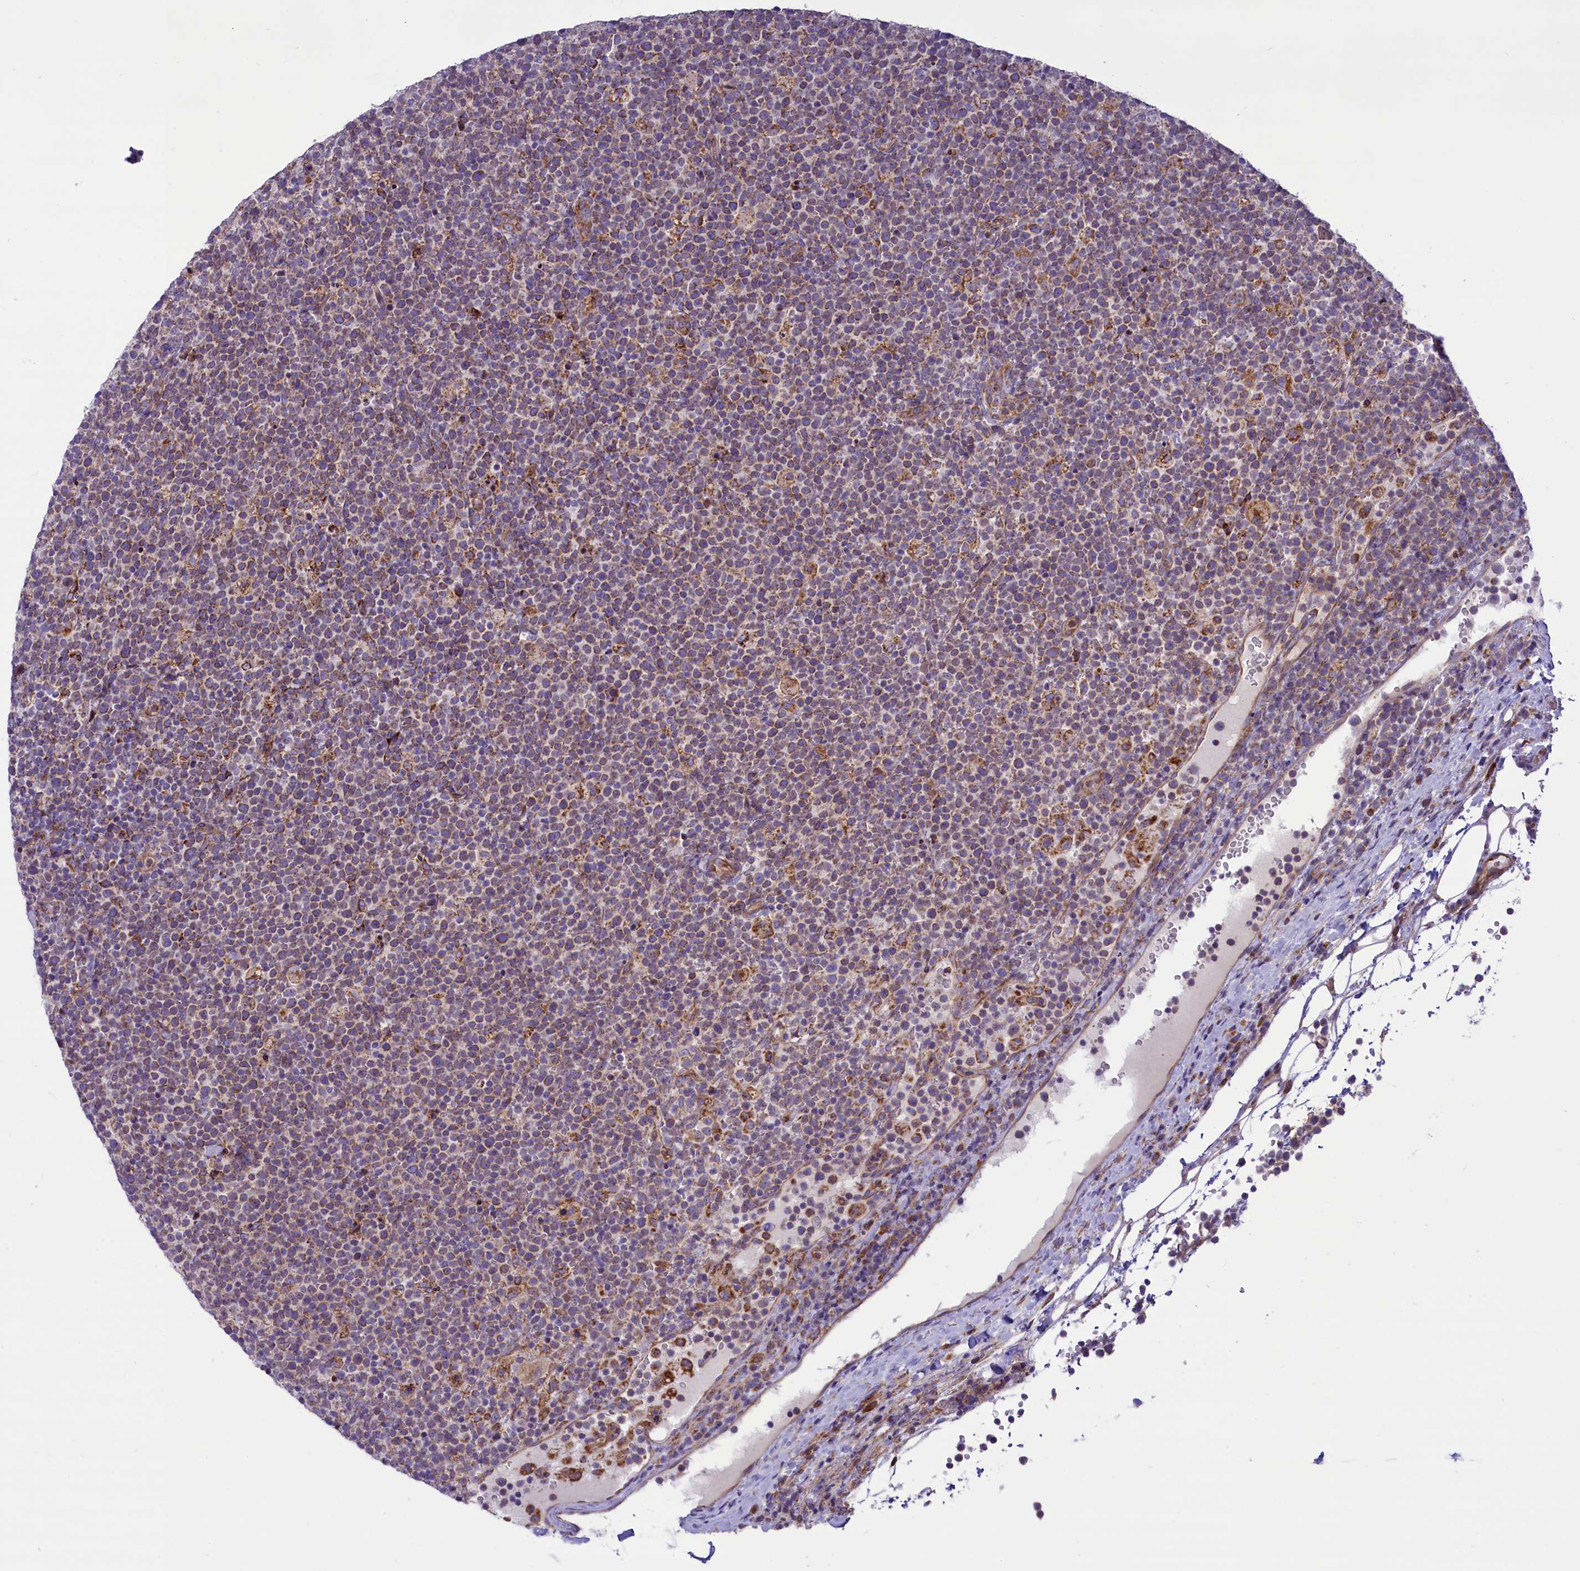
{"staining": {"intensity": "weak", "quantity": ">75%", "location": "cytoplasmic/membranous"}, "tissue": "lymphoma", "cell_type": "Tumor cells", "image_type": "cancer", "snomed": [{"axis": "morphology", "description": "Malignant lymphoma, non-Hodgkin's type, High grade"}, {"axis": "topography", "description": "Lymph node"}], "caption": "Lymphoma stained for a protein (brown) demonstrates weak cytoplasmic/membranous positive staining in approximately >75% of tumor cells.", "gene": "PTPRU", "patient": {"sex": "male", "age": 61}}